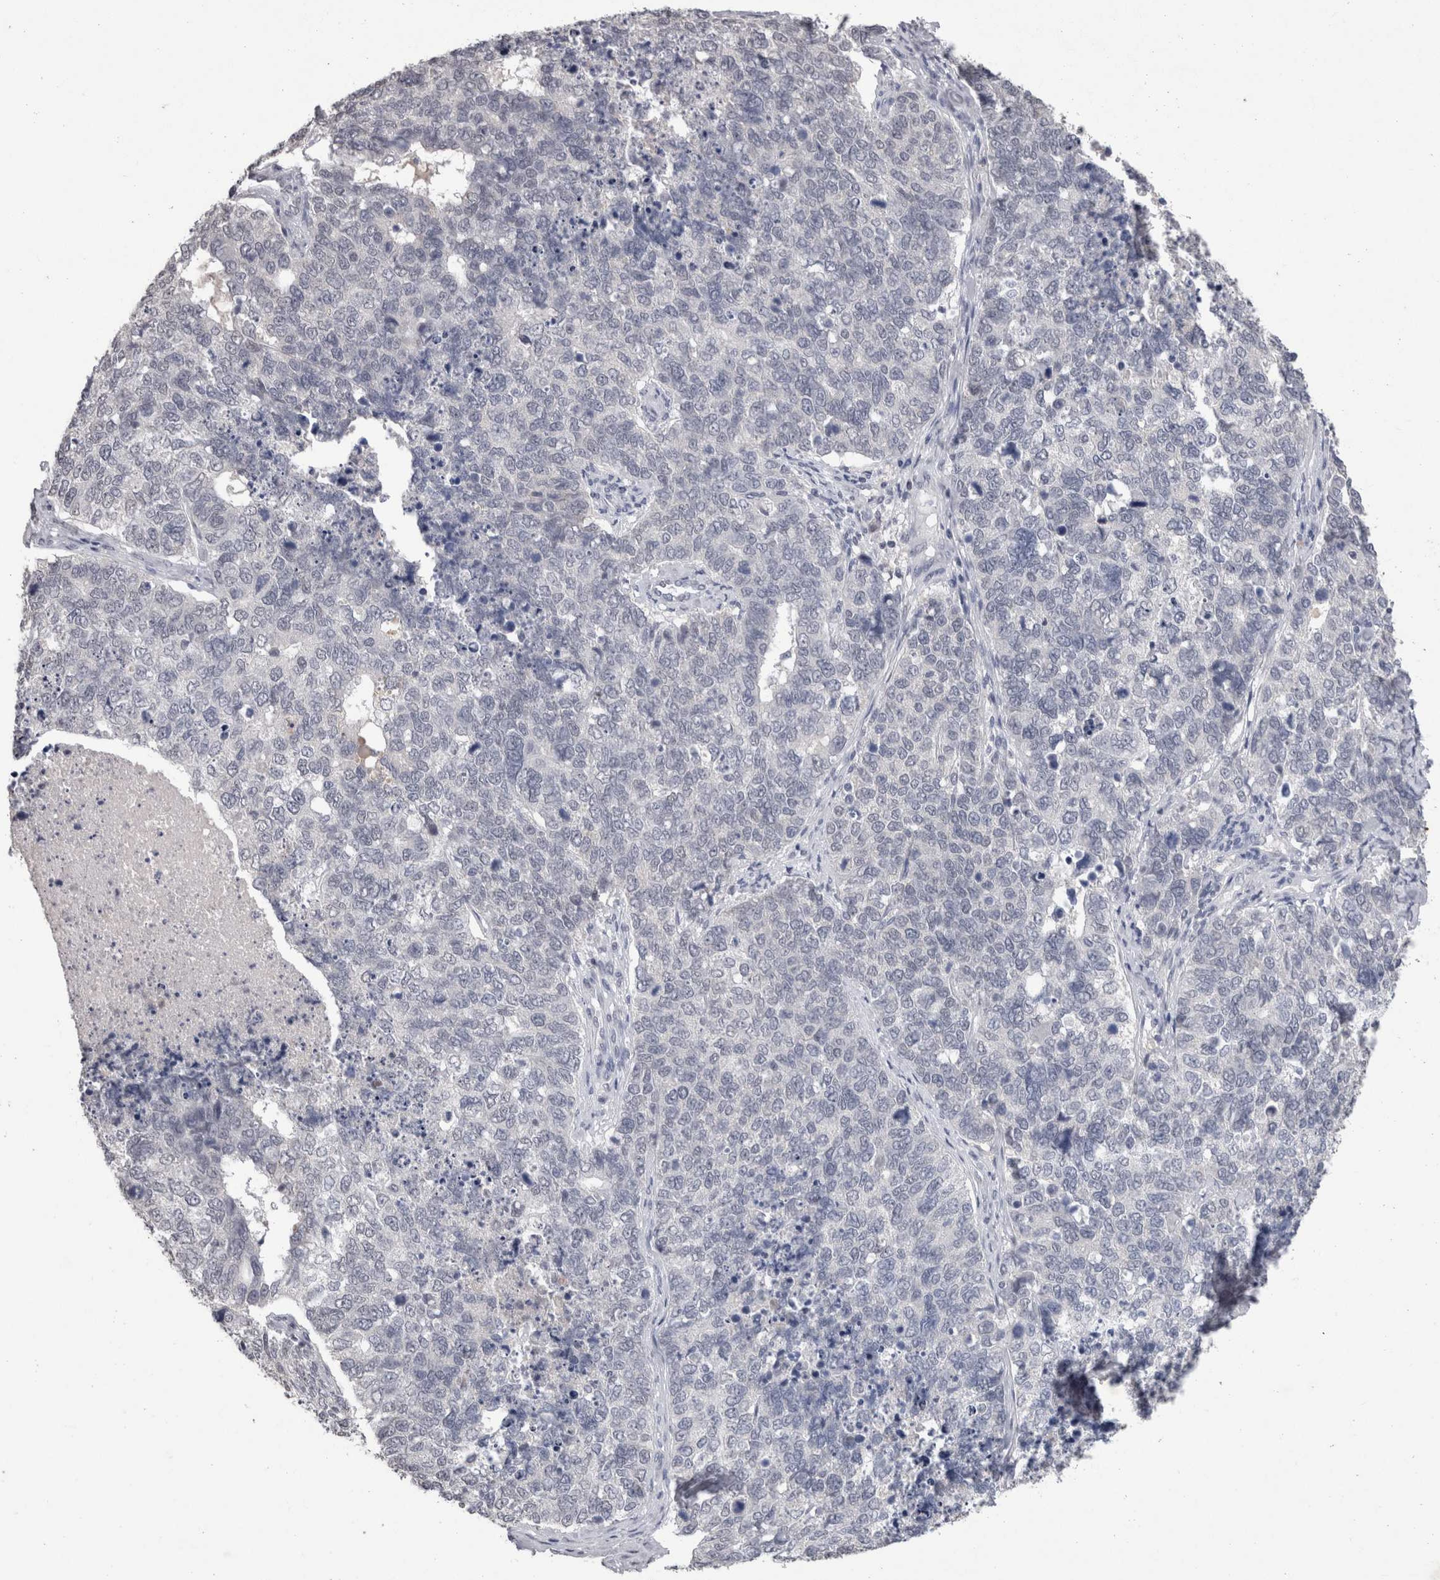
{"staining": {"intensity": "negative", "quantity": "none", "location": "none"}, "tissue": "cervical cancer", "cell_type": "Tumor cells", "image_type": "cancer", "snomed": [{"axis": "morphology", "description": "Squamous cell carcinoma, NOS"}, {"axis": "topography", "description": "Cervix"}], "caption": "This is a photomicrograph of immunohistochemistry staining of cervical cancer (squamous cell carcinoma), which shows no positivity in tumor cells.", "gene": "DDX17", "patient": {"sex": "female", "age": 63}}